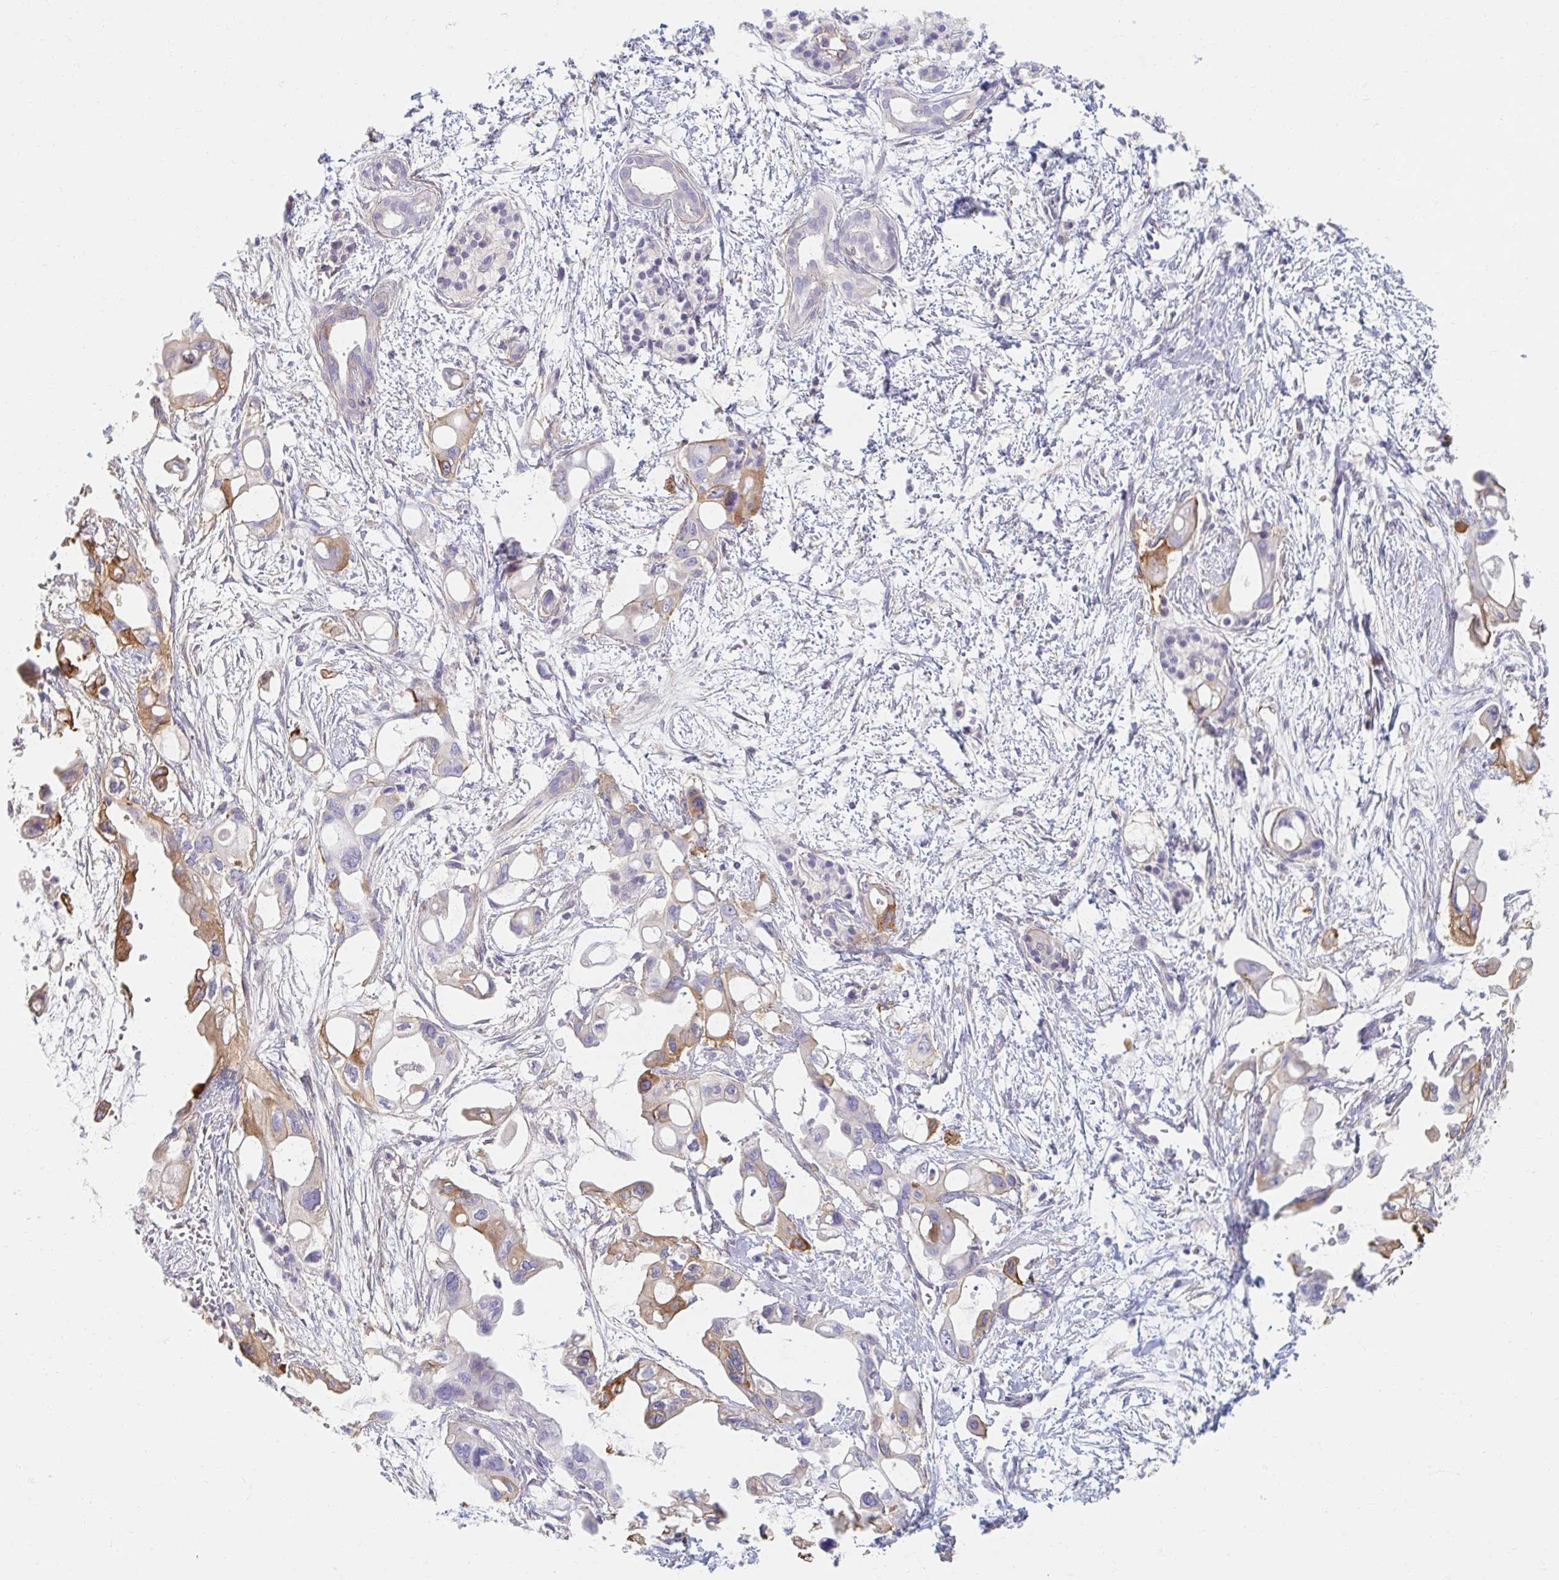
{"staining": {"intensity": "moderate", "quantity": "<25%", "location": "cytoplasmic/membranous"}, "tissue": "pancreatic cancer", "cell_type": "Tumor cells", "image_type": "cancer", "snomed": [{"axis": "morphology", "description": "Adenocarcinoma, NOS"}, {"axis": "topography", "description": "Pancreas"}], "caption": "Moderate cytoplasmic/membranous protein staining is seen in about <25% of tumor cells in pancreatic adenocarcinoma.", "gene": "MYLK2", "patient": {"sex": "male", "age": 61}}